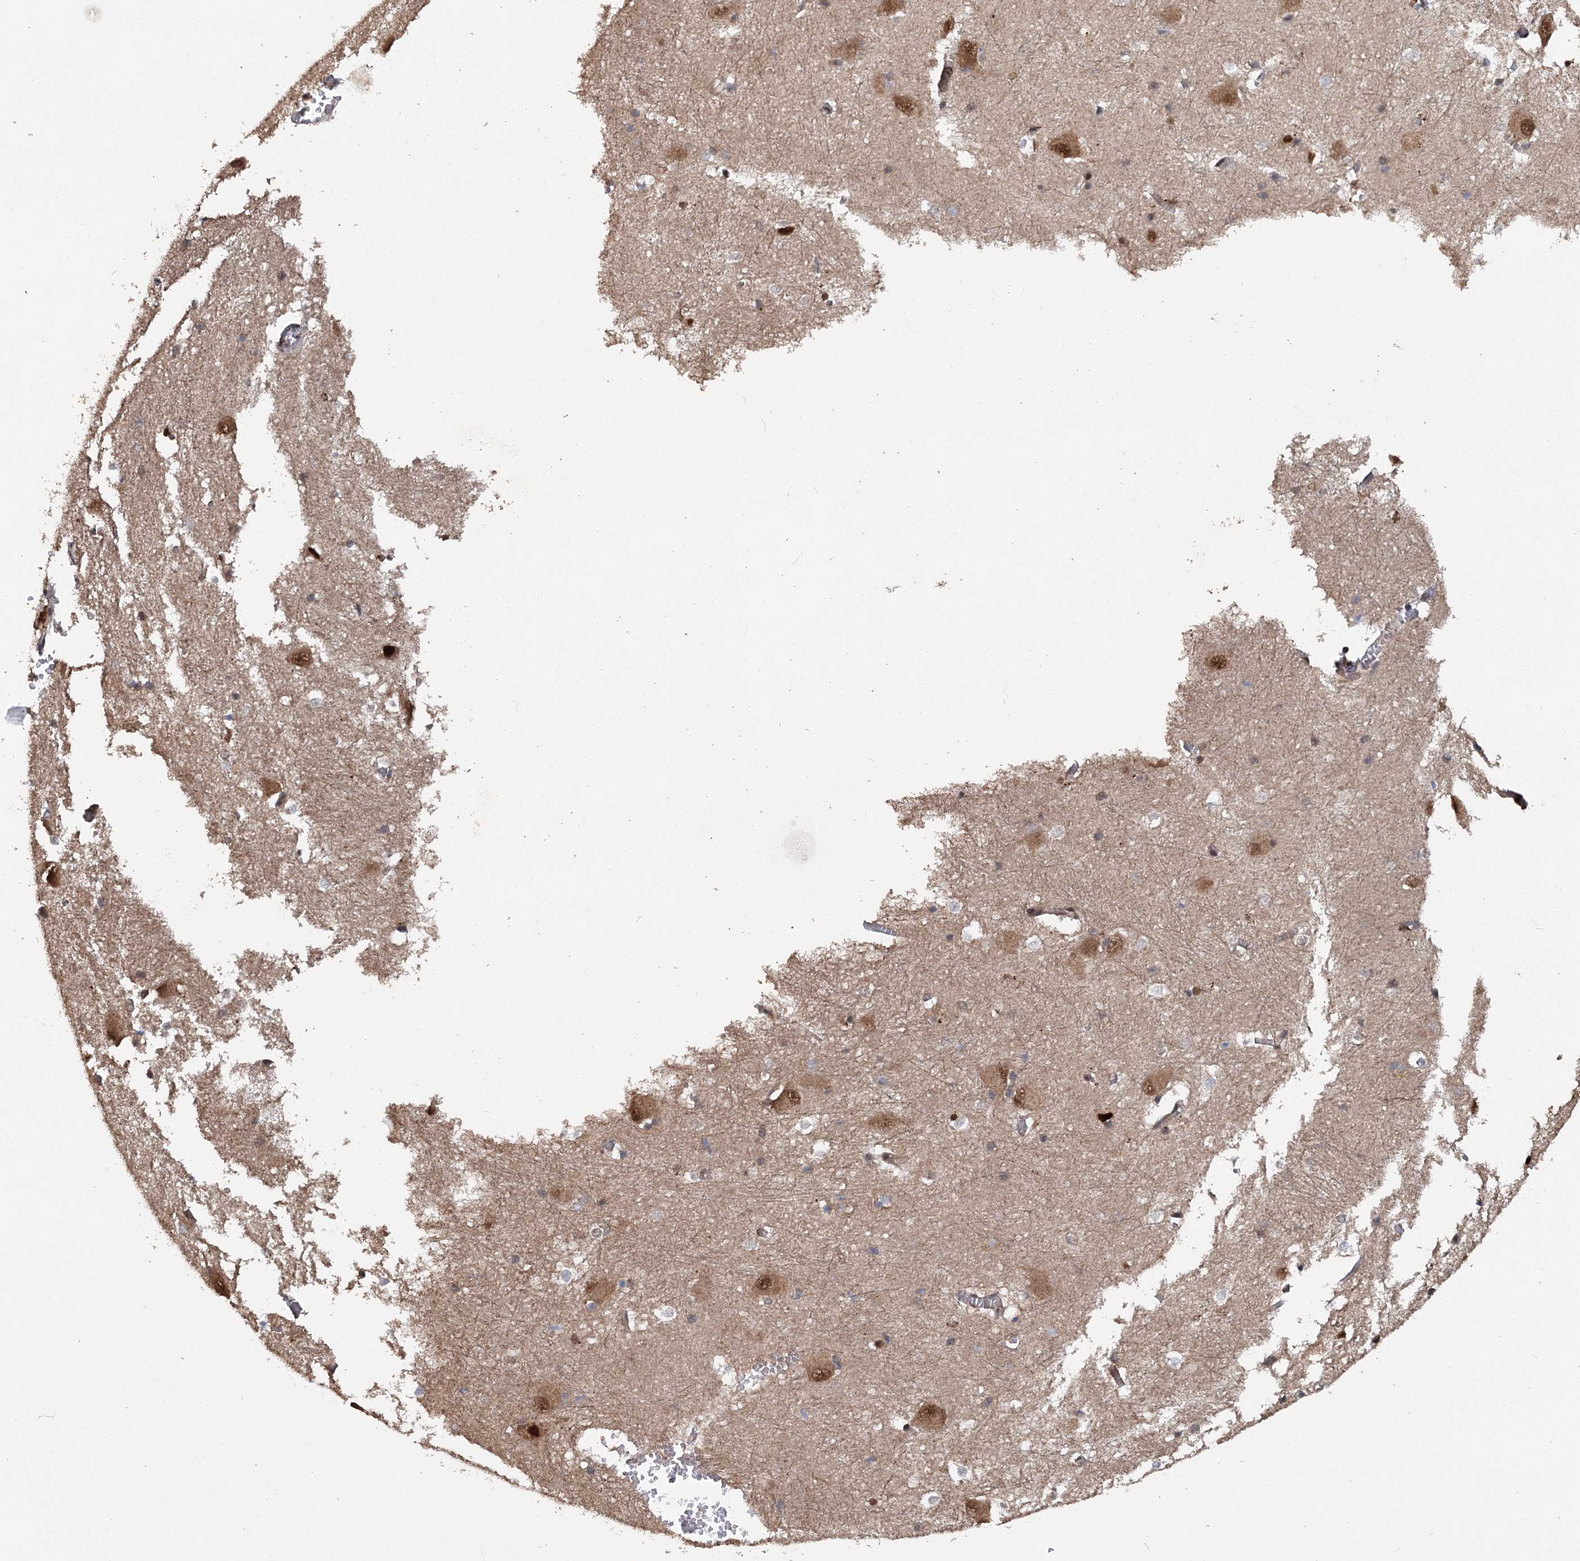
{"staining": {"intensity": "moderate", "quantity": "<25%", "location": "nuclear"}, "tissue": "caudate", "cell_type": "Glial cells", "image_type": "normal", "snomed": [{"axis": "morphology", "description": "Normal tissue, NOS"}, {"axis": "topography", "description": "Lateral ventricle wall"}], "caption": "A photomicrograph of caudate stained for a protein shows moderate nuclear brown staining in glial cells. Nuclei are stained in blue.", "gene": "MYG1", "patient": {"sex": "male", "age": 37}}